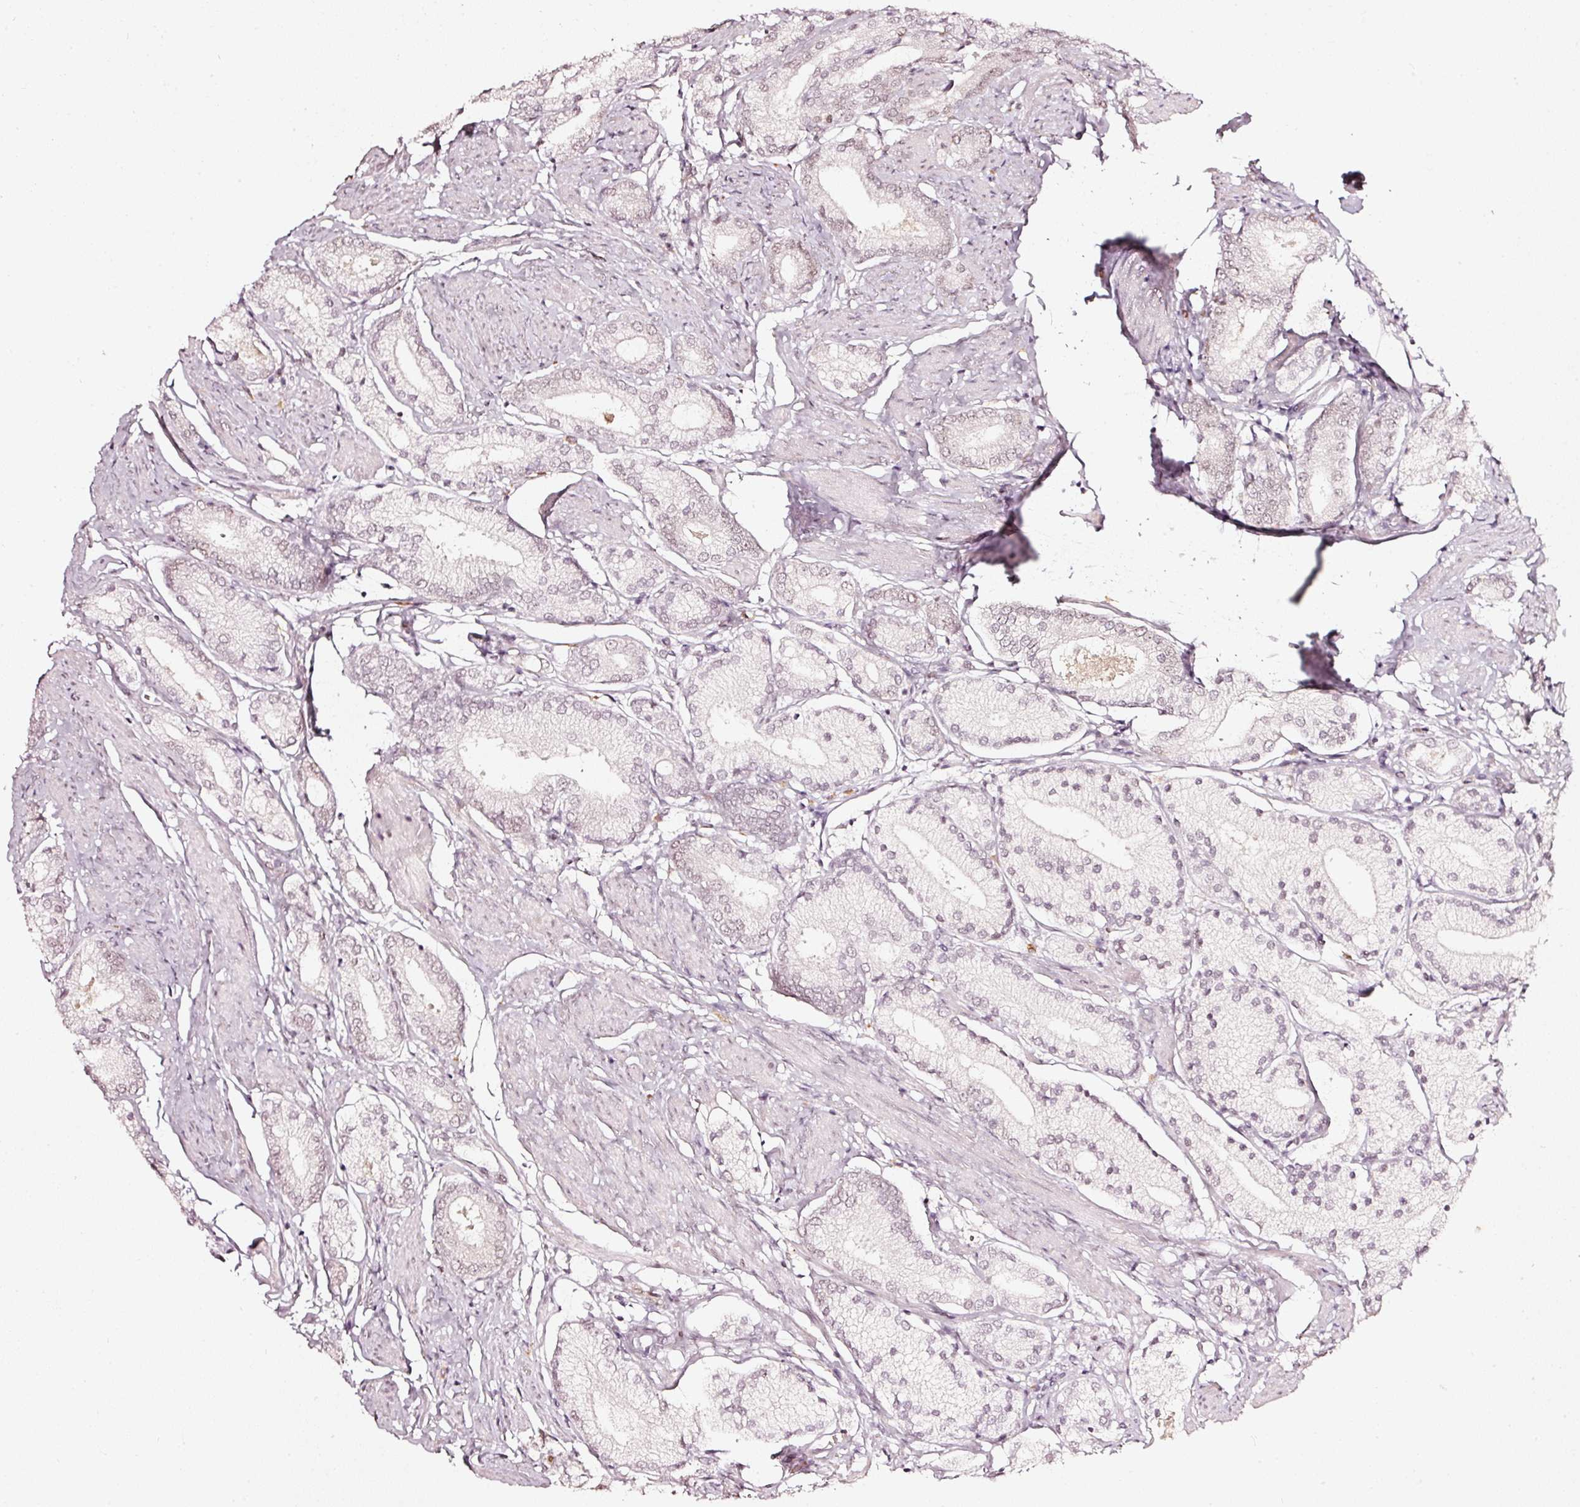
{"staining": {"intensity": "moderate", "quantity": "<25%", "location": "nuclear"}, "tissue": "prostate cancer", "cell_type": "Tumor cells", "image_type": "cancer", "snomed": [{"axis": "morphology", "description": "Adenocarcinoma, High grade"}, {"axis": "topography", "description": "Prostate and seminal vesicle, NOS"}], "caption": "High-grade adenocarcinoma (prostate) stained with DAB immunohistochemistry demonstrates low levels of moderate nuclear positivity in approximately <25% of tumor cells.", "gene": "PPP1R10", "patient": {"sex": "male", "age": 64}}